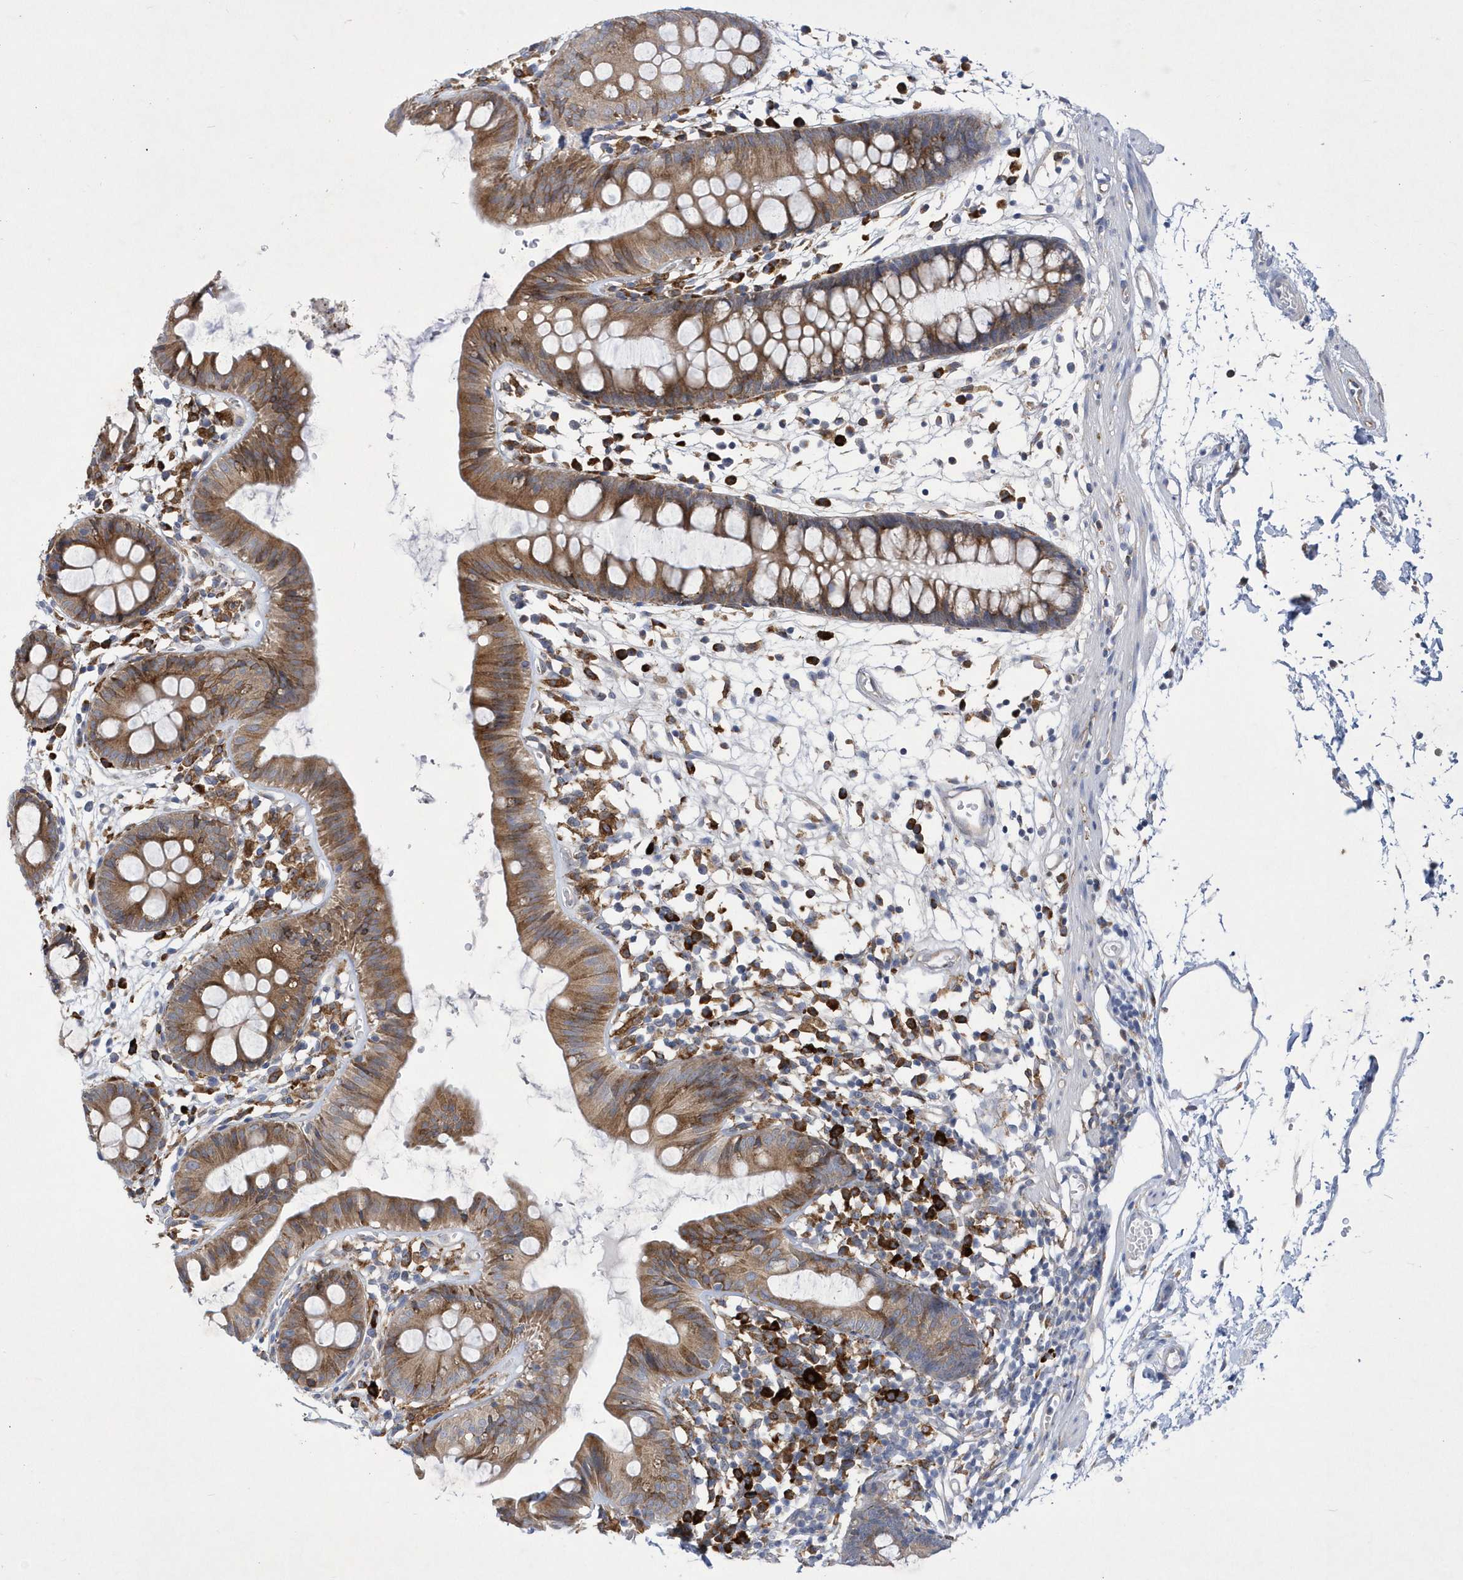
{"staining": {"intensity": "negative", "quantity": "none", "location": "none"}, "tissue": "colon", "cell_type": "Endothelial cells", "image_type": "normal", "snomed": [{"axis": "morphology", "description": "Normal tissue, NOS"}, {"axis": "topography", "description": "Colon"}], "caption": "Image shows no significant protein expression in endothelial cells of benign colon. (DAB IHC with hematoxylin counter stain).", "gene": "MED31", "patient": {"sex": "male", "age": 56}}